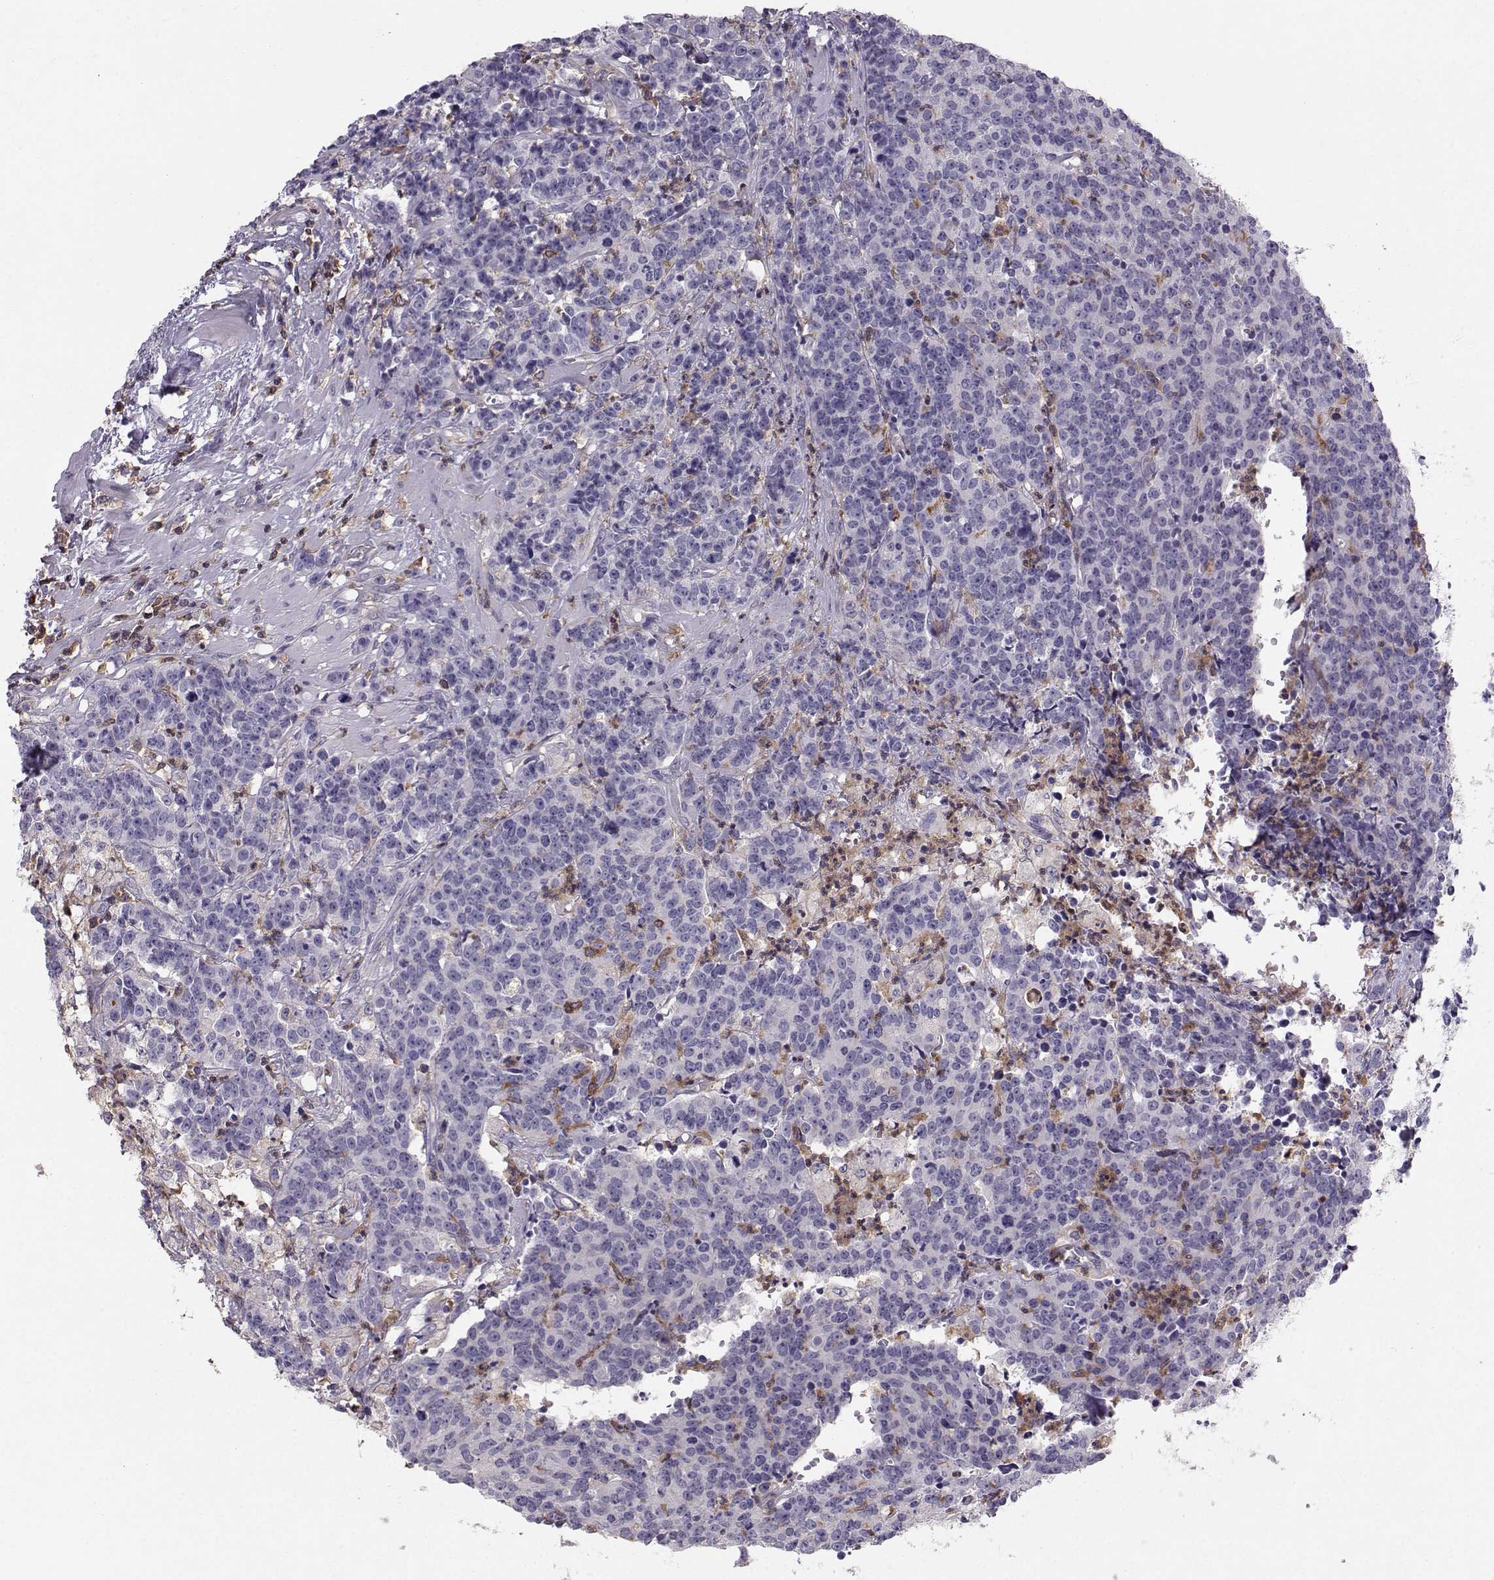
{"staining": {"intensity": "negative", "quantity": "none", "location": "none"}, "tissue": "prostate cancer", "cell_type": "Tumor cells", "image_type": "cancer", "snomed": [{"axis": "morphology", "description": "Adenocarcinoma, NOS"}, {"axis": "topography", "description": "Prostate"}], "caption": "IHC of human prostate adenocarcinoma shows no expression in tumor cells.", "gene": "ZBTB32", "patient": {"sex": "male", "age": 67}}